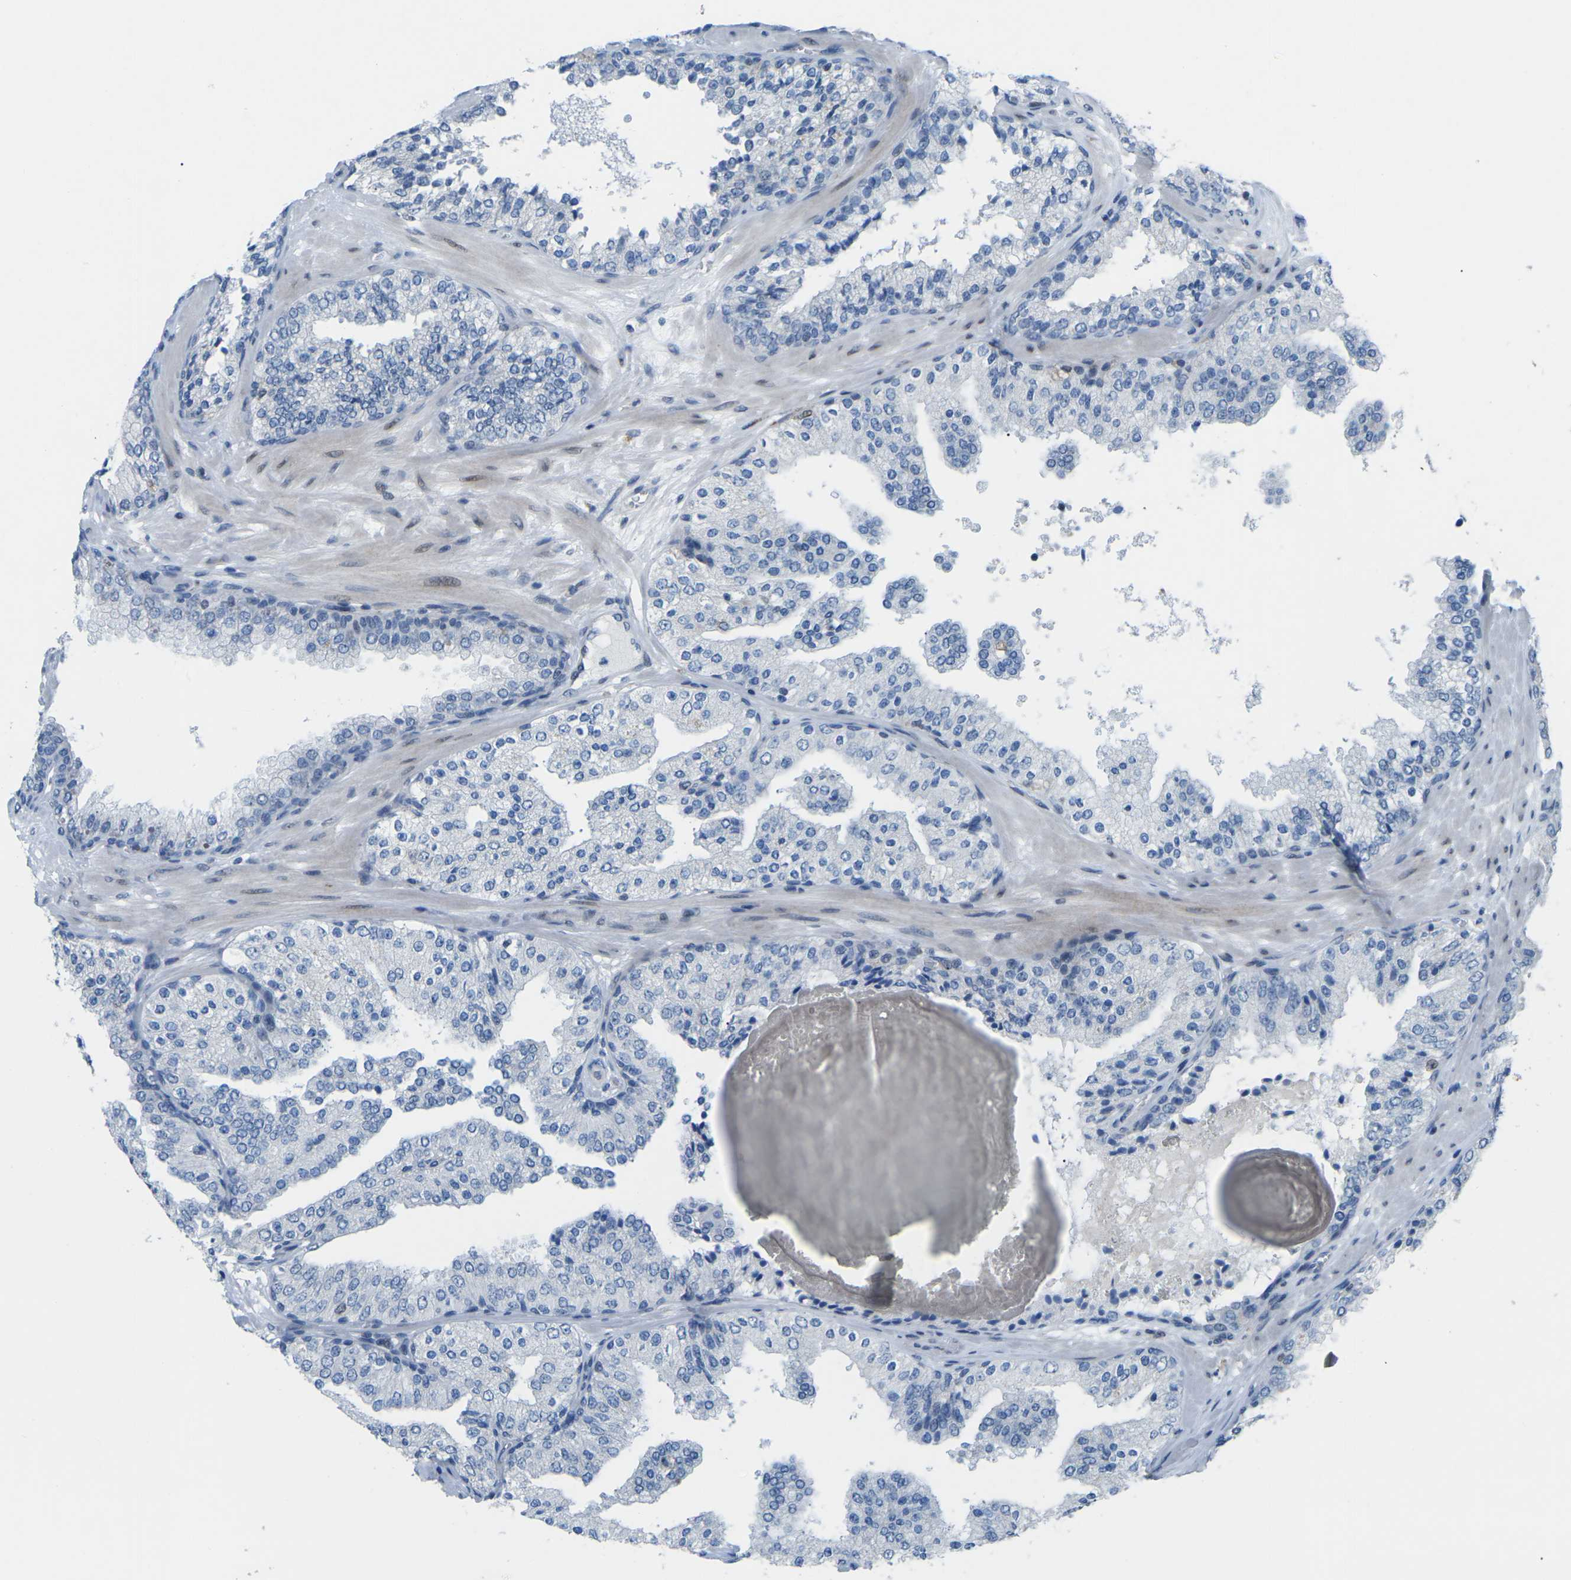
{"staining": {"intensity": "negative", "quantity": "none", "location": "none"}, "tissue": "prostate cancer", "cell_type": "Tumor cells", "image_type": "cancer", "snomed": [{"axis": "morphology", "description": "Adenocarcinoma, High grade"}, {"axis": "topography", "description": "Prostate"}], "caption": "Photomicrograph shows no significant protein staining in tumor cells of prostate cancer (high-grade adenocarcinoma). Nuclei are stained in blue.", "gene": "MBNL1", "patient": {"sex": "male", "age": 65}}